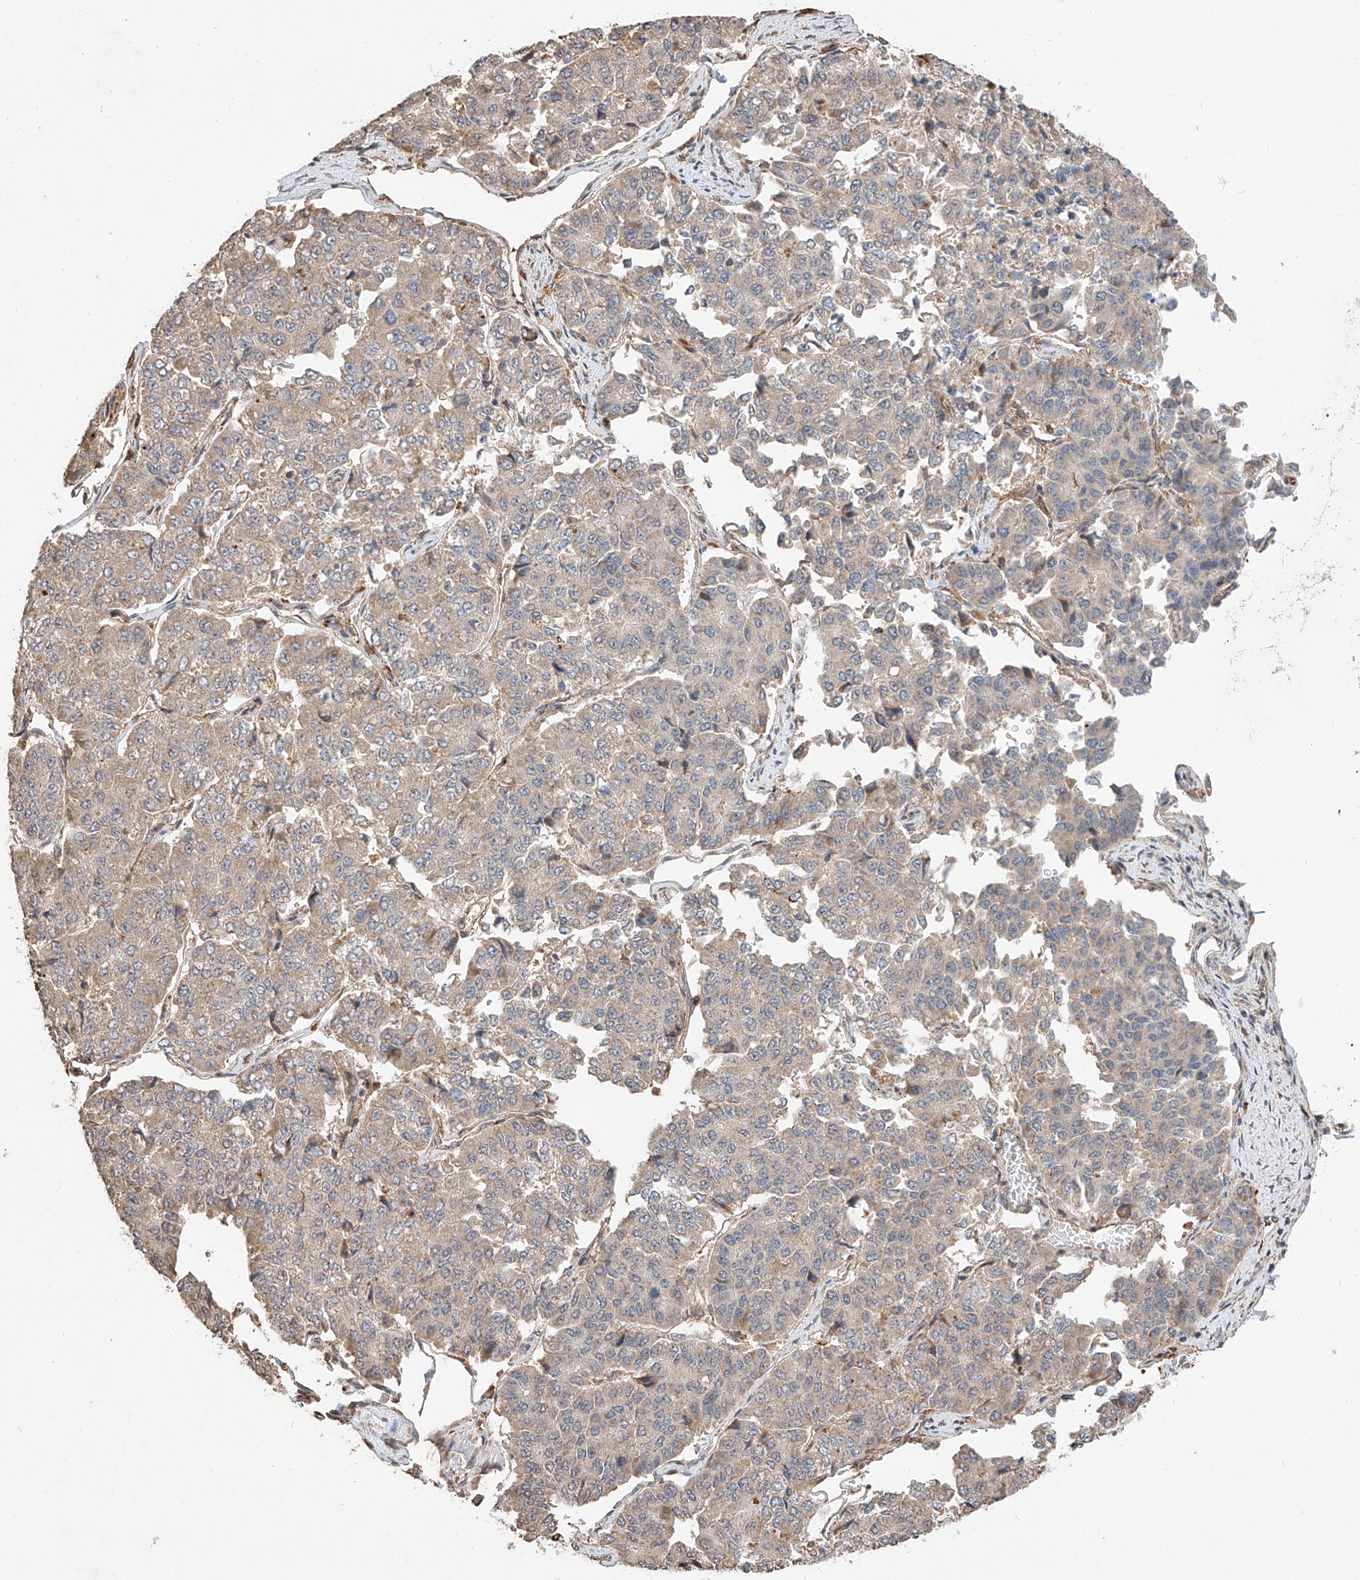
{"staining": {"intensity": "weak", "quantity": "<25%", "location": "cytoplasmic/membranous"}, "tissue": "pancreatic cancer", "cell_type": "Tumor cells", "image_type": "cancer", "snomed": [{"axis": "morphology", "description": "Adenocarcinoma, NOS"}, {"axis": "topography", "description": "Pancreas"}], "caption": "The image demonstrates no significant positivity in tumor cells of pancreatic adenocarcinoma.", "gene": "SUSD6", "patient": {"sex": "male", "age": 50}}